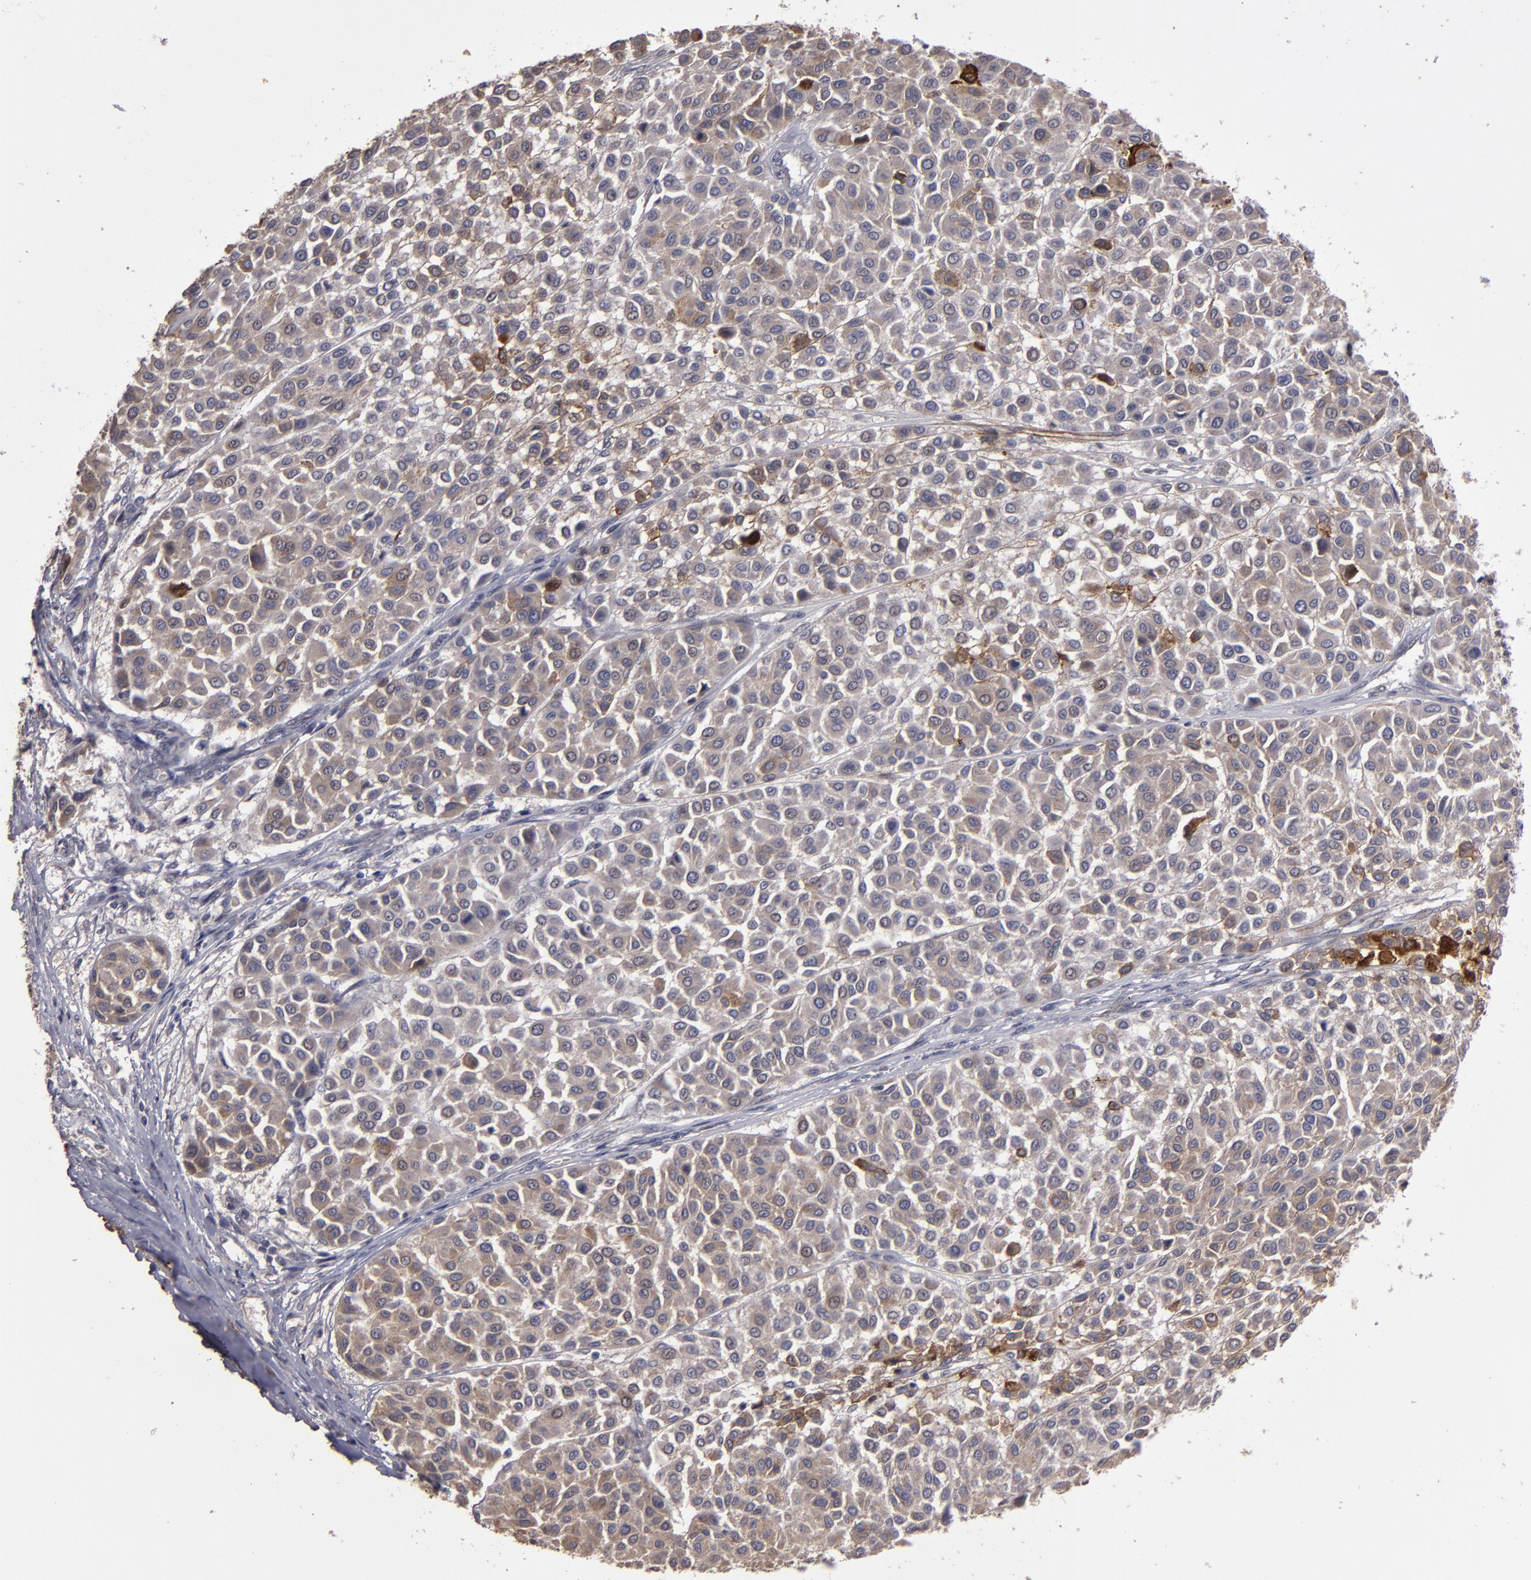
{"staining": {"intensity": "moderate", "quantity": "25%-75%", "location": "cytoplasmic/membranous"}, "tissue": "melanoma", "cell_type": "Tumor cells", "image_type": "cancer", "snomed": [{"axis": "morphology", "description": "Malignant melanoma, Metastatic site"}, {"axis": "topography", "description": "Soft tissue"}], "caption": "Protein expression analysis of melanoma reveals moderate cytoplasmic/membranous positivity in approximately 25%-75% of tumor cells.", "gene": "CD55", "patient": {"sex": "male", "age": 41}}